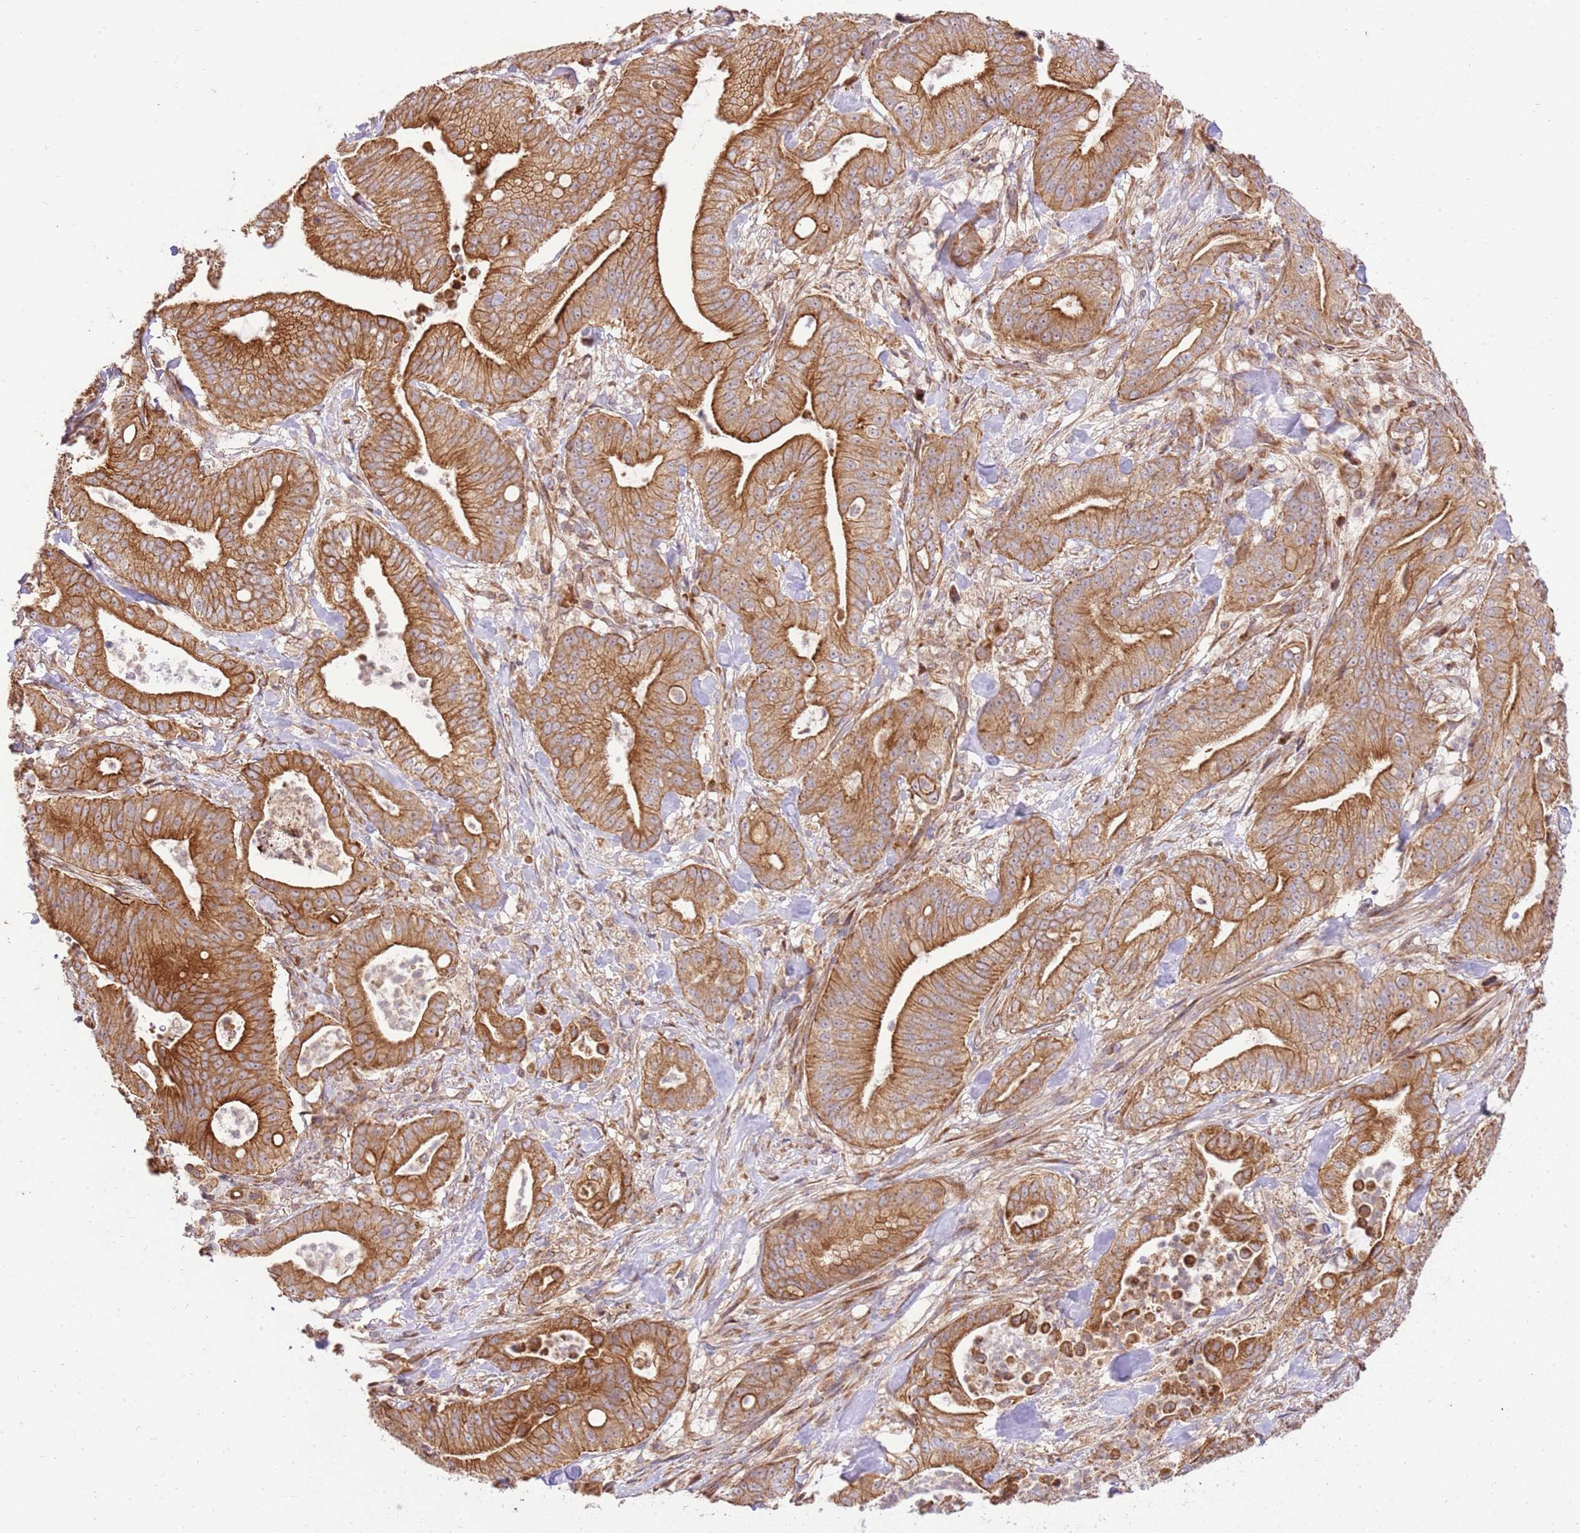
{"staining": {"intensity": "strong", "quantity": ">75%", "location": "cytoplasmic/membranous"}, "tissue": "pancreatic cancer", "cell_type": "Tumor cells", "image_type": "cancer", "snomed": [{"axis": "morphology", "description": "Adenocarcinoma, NOS"}, {"axis": "topography", "description": "Pancreas"}], "caption": "Tumor cells reveal strong cytoplasmic/membranous staining in about >75% of cells in adenocarcinoma (pancreatic). (DAB IHC with brightfield microscopy, high magnification).", "gene": "SPATA2L", "patient": {"sex": "male", "age": 71}}